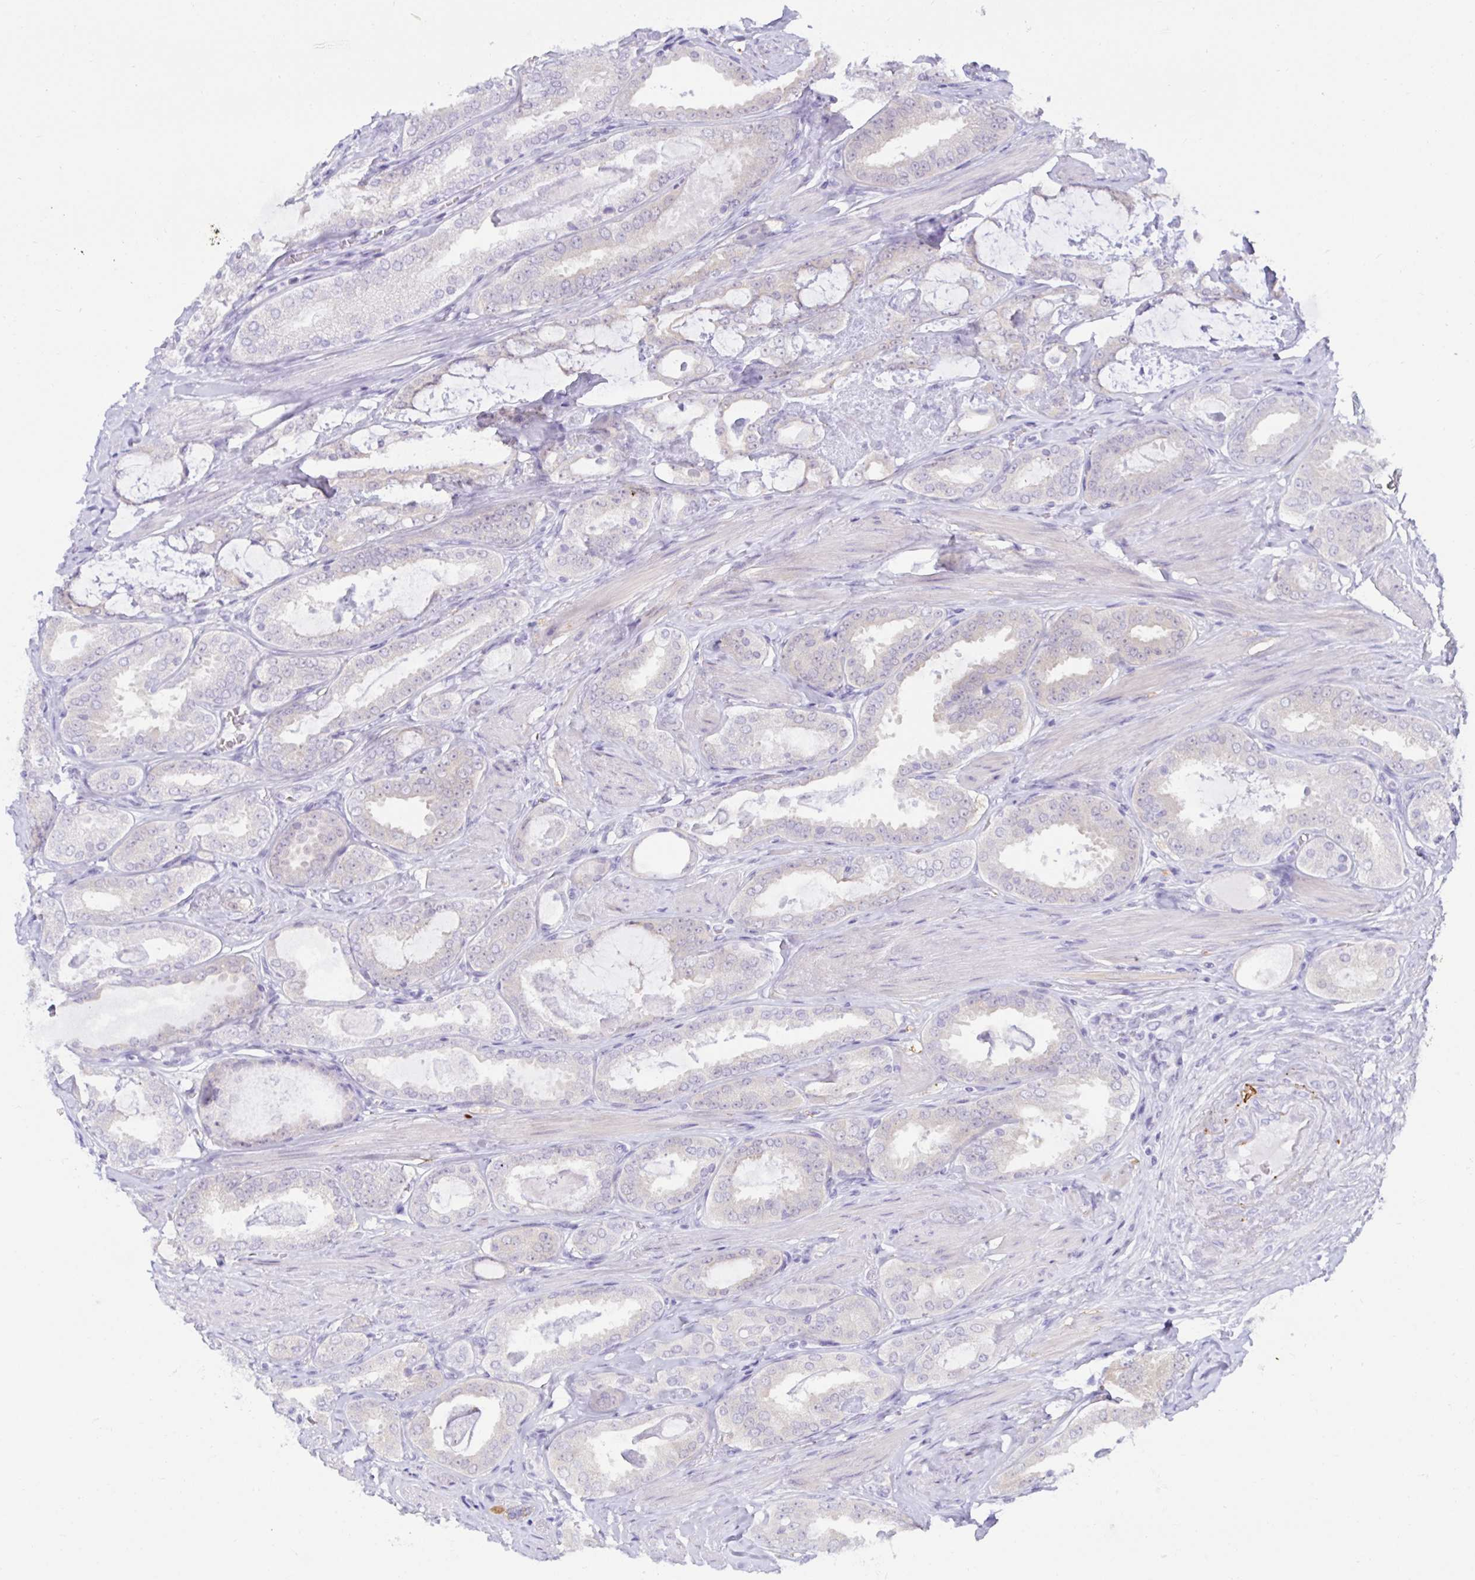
{"staining": {"intensity": "negative", "quantity": "none", "location": "none"}, "tissue": "prostate cancer", "cell_type": "Tumor cells", "image_type": "cancer", "snomed": [{"axis": "morphology", "description": "Adenocarcinoma, High grade"}, {"axis": "topography", "description": "Prostate"}], "caption": "There is no significant expression in tumor cells of prostate cancer (high-grade adenocarcinoma). Brightfield microscopy of immunohistochemistry (IHC) stained with DAB (3,3'-diaminobenzidine) (brown) and hematoxylin (blue), captured at high magnification.", "gene": "MON2", "patient": {"sex": "male", "age": 63}}